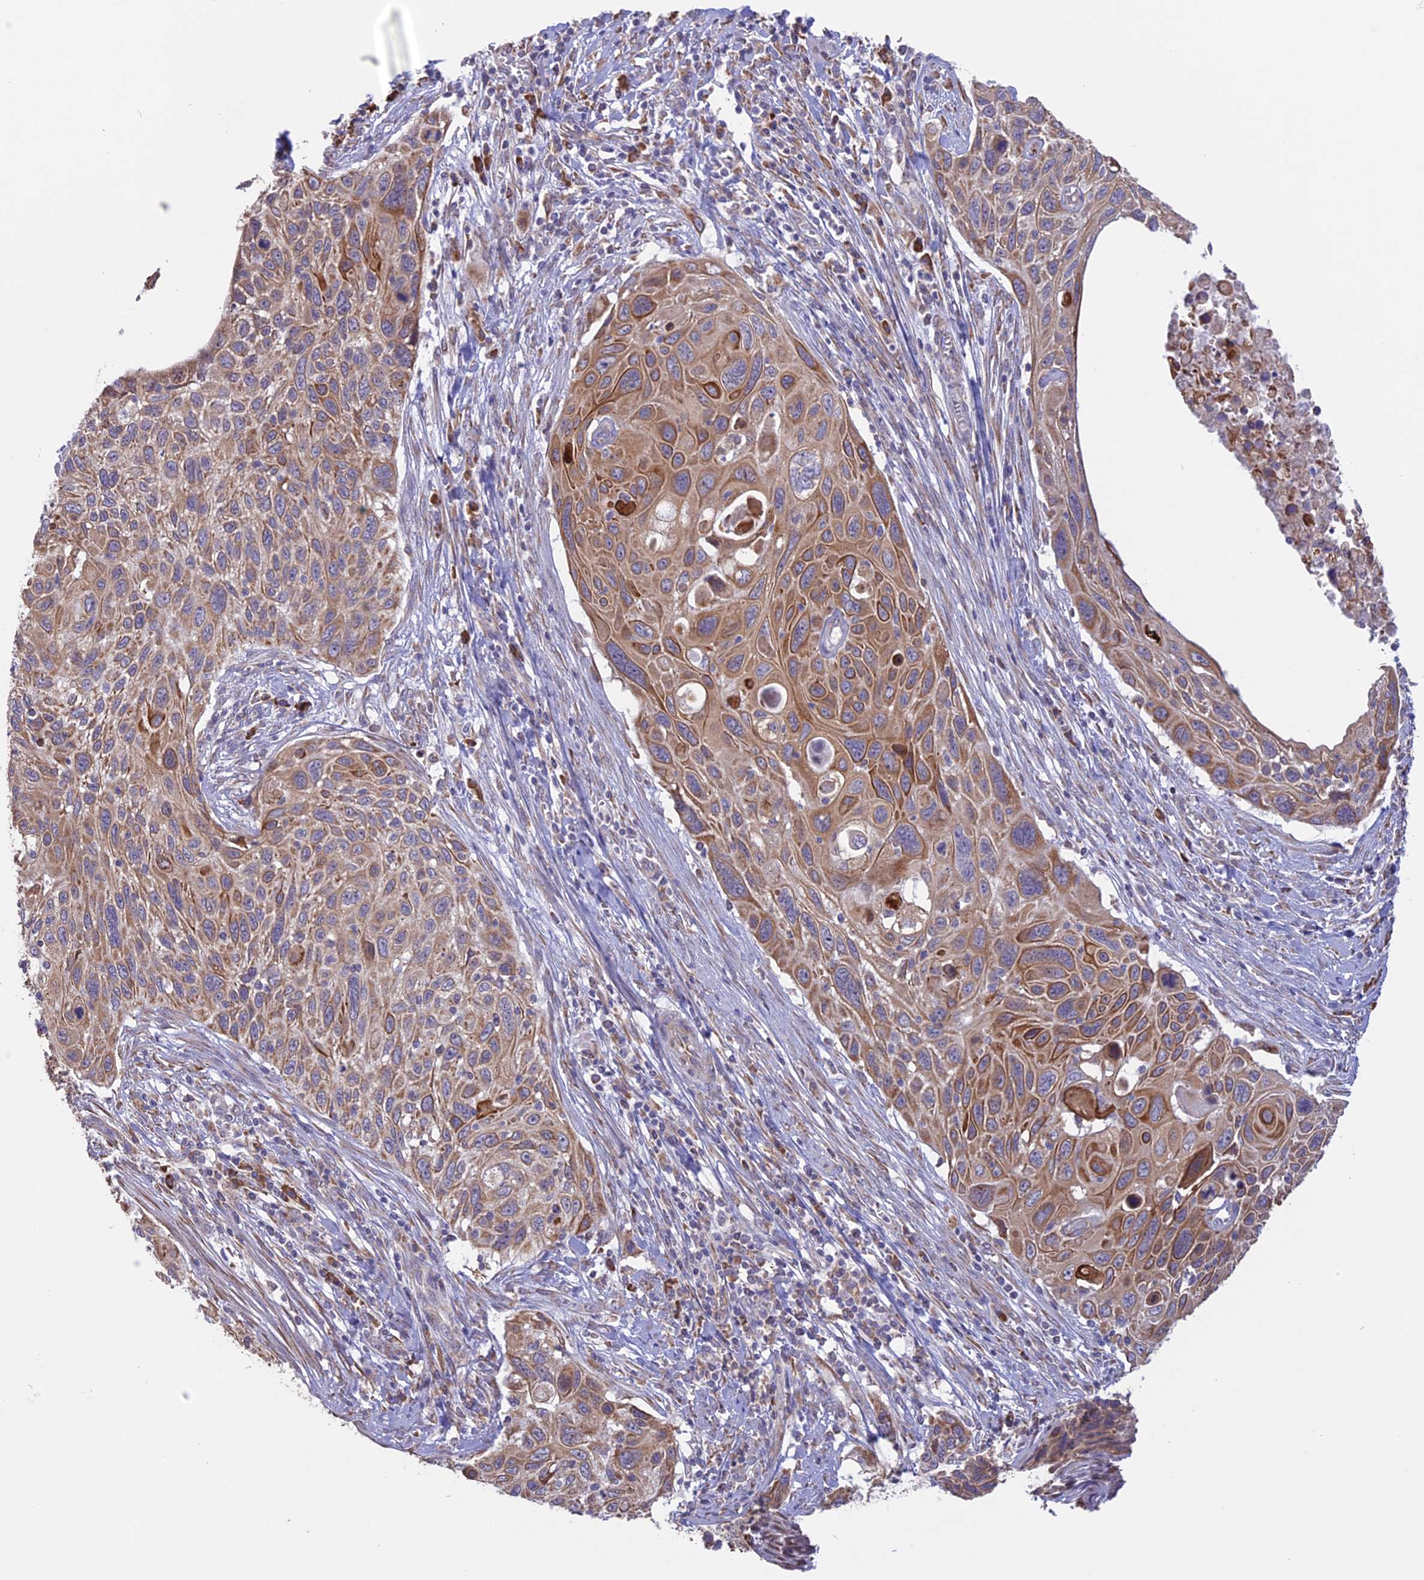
{"staining": {"intensity": "moderate", "quantity": "25%-75%", "location": "cytoplasmic/membranous"}, "tissue": "cervical cancer", "cell_type": "Tumor cells", "image_type": "cancer", "snomed": [{"axis": "morphology", "description": "Squamous cell carcinoma, NOS"}, {"axis": "topography", "description": "Cervix"}], "caption": "This histopathology image demonstrates immunohistochemistry staining of cervical squamous cell carcinoma, with medium moderate cytoplasmic/membranous positivity in about 25%-75% of tumor cells.", "gene": "DMRTA2", "patient": {"sex": "female", "age": 70}}